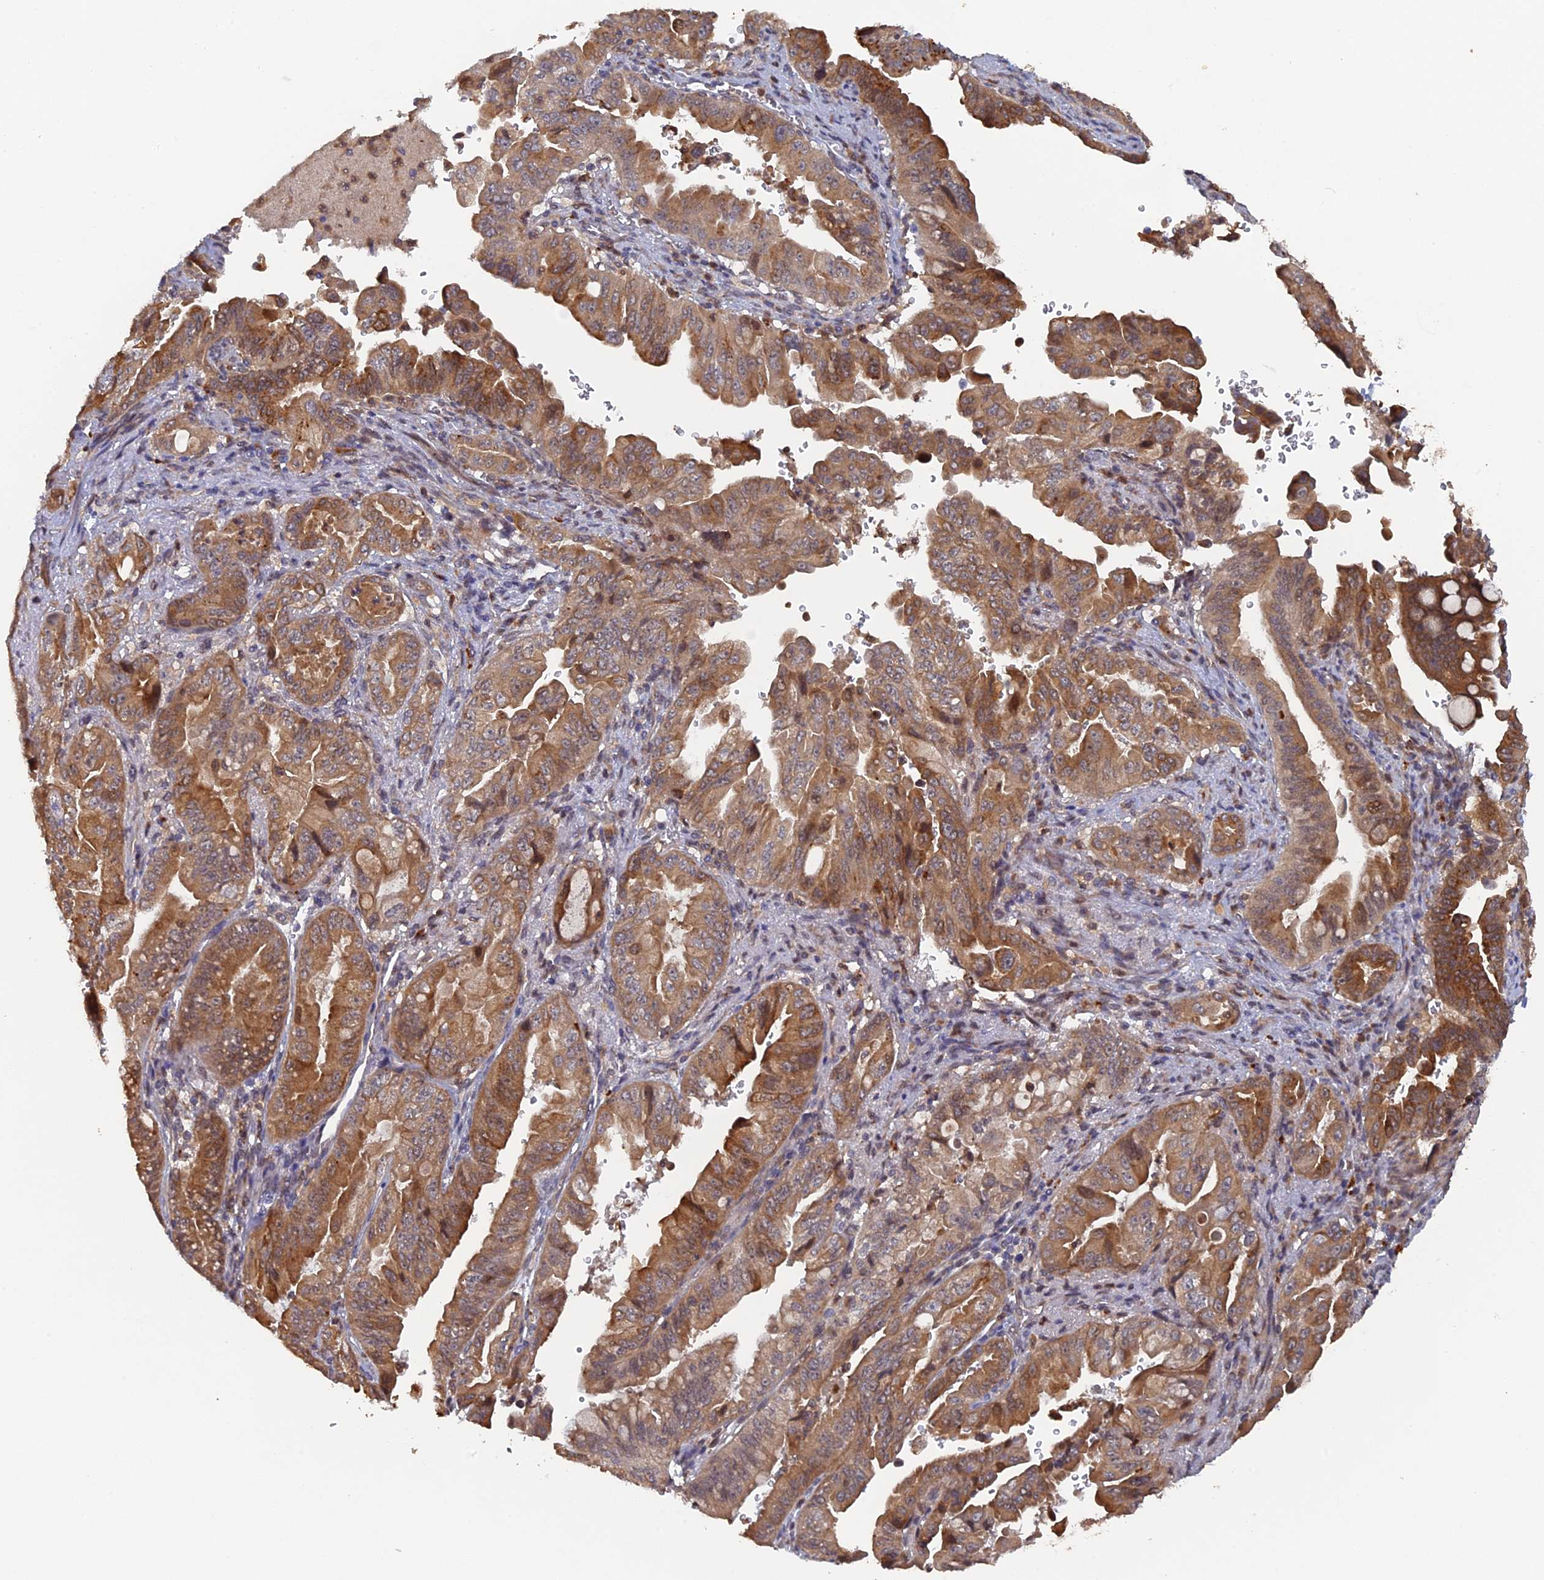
{"staining": {"intensity": "moderate", "quantity": ">75%", "location": "cytoplasmic/membranous"}, "tissue": "pancreatic cancer", "cell_type": "Tumor cells", "image_type": "cancer", "snomed": [{"axis": "morphology", "description": "Adenocarcinoma, NOS"}, {"axis": "topography", "description": "Pancreas"}], "caption": "Protein expression analysis of human adenocarcinoma (pancreatic) reveals moderate cytoplasmic/membranous positivity in about >75% of tumor cells.", "gene": "VPS37C", "patient": {"sex": "male", "age": 70}}